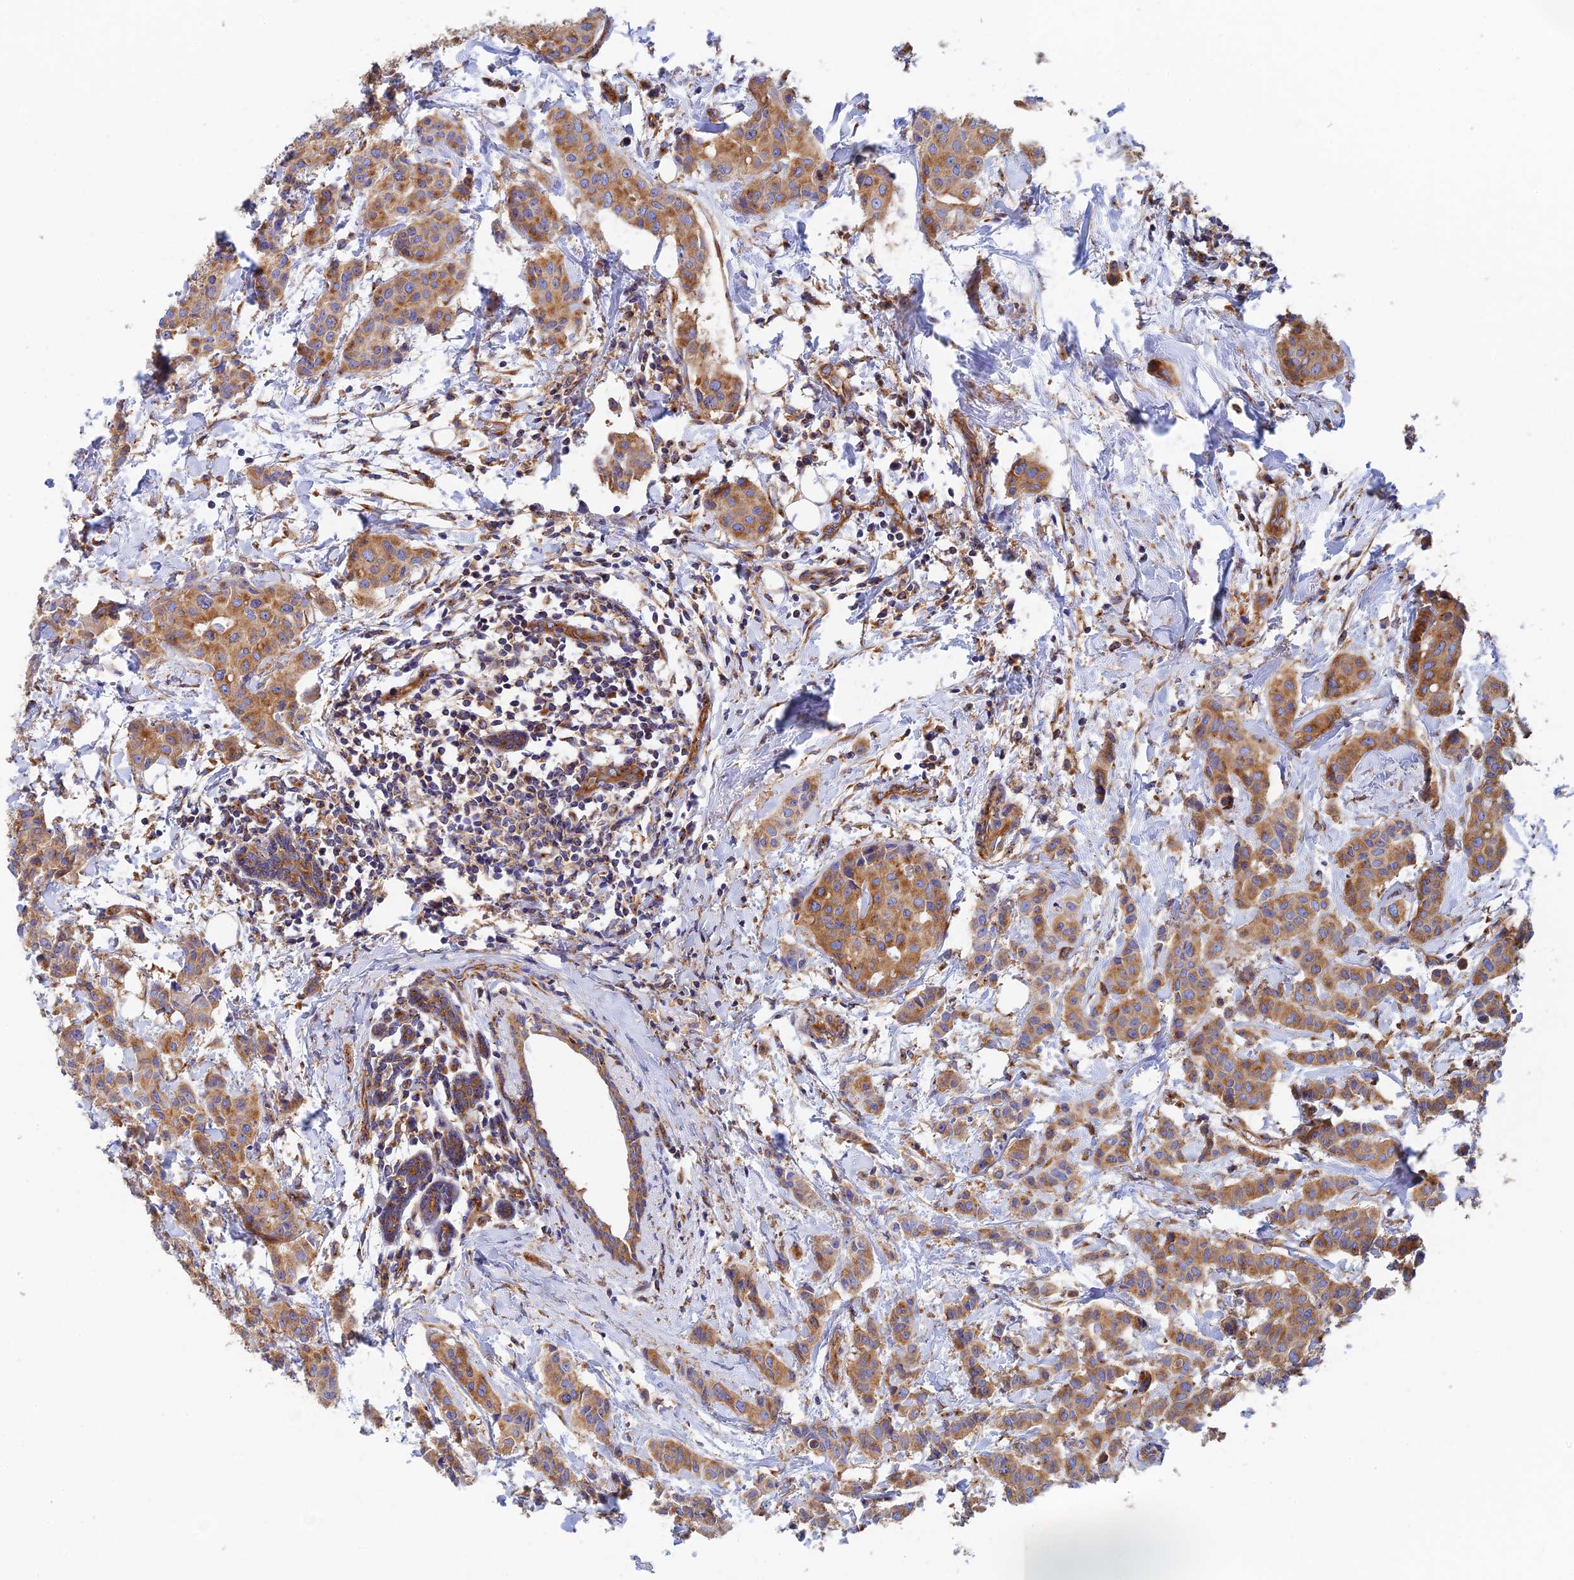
{"staining": {"intensity": "moderate", "quantity": ">75%", "location": "cytoplasmic/membranous"}, "tissue": "breast cancer", "cell_type": "Tumor cells", "image_type": "cancer", "snomed": [{"axis": "morphology", "description": "Duct carcinoma"}, {"axis": "topography", "description": "Breast"}], "caption": "A brown stain highlights moderate cytoplasmic/membranous positivity of a protein in human breast cancer tumor cells.", "gene": "DCTN2", "patient": {"sex": "female", "age": 40}}